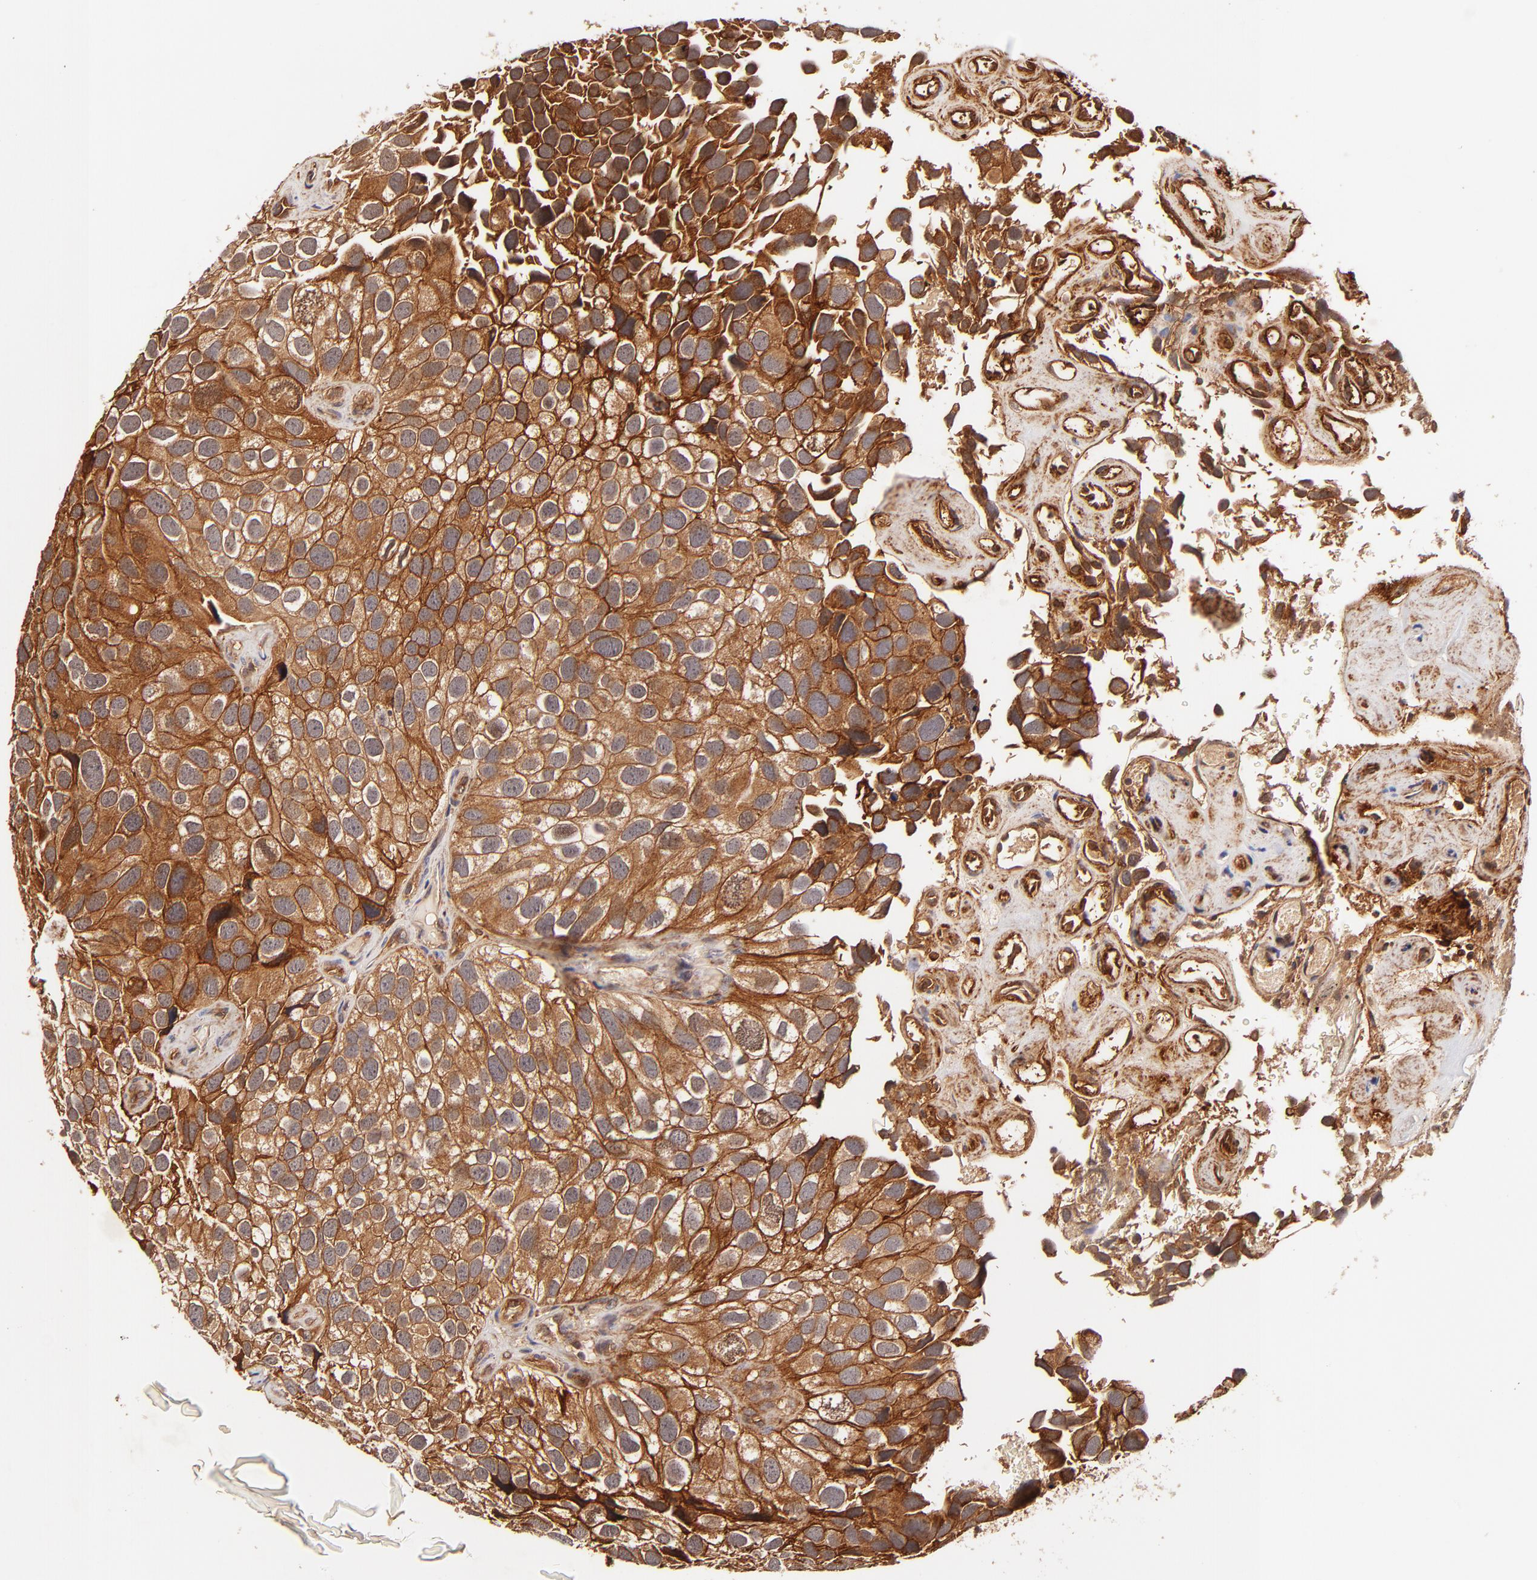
{"staining": {"intensity": "strong", "quantity": ">75%", "location": "cytoplasmic/membranous"}, "tissue": "urothelial cancer", "cell_type": "Tumor cells", "image_type": "cancer", "snomed": [{"axis": "morphology", "description": "Urothelial carcinoma, High grade"}, {"axis": "topography", "description": "Urinary bladder"}], "caption": "An immunohistochemistry photomicrograph of tumor tissue is shown. Protein staining in brown highlights strong cytoplasmic/membranous positivity in urothelial carcinoma (high-grade) within tumor cells. (brown staining indicates protein expression, while blue staining denotes nuclei).", "gene": "ITGB1", "patient": {"sex": "male", "age": 72}}